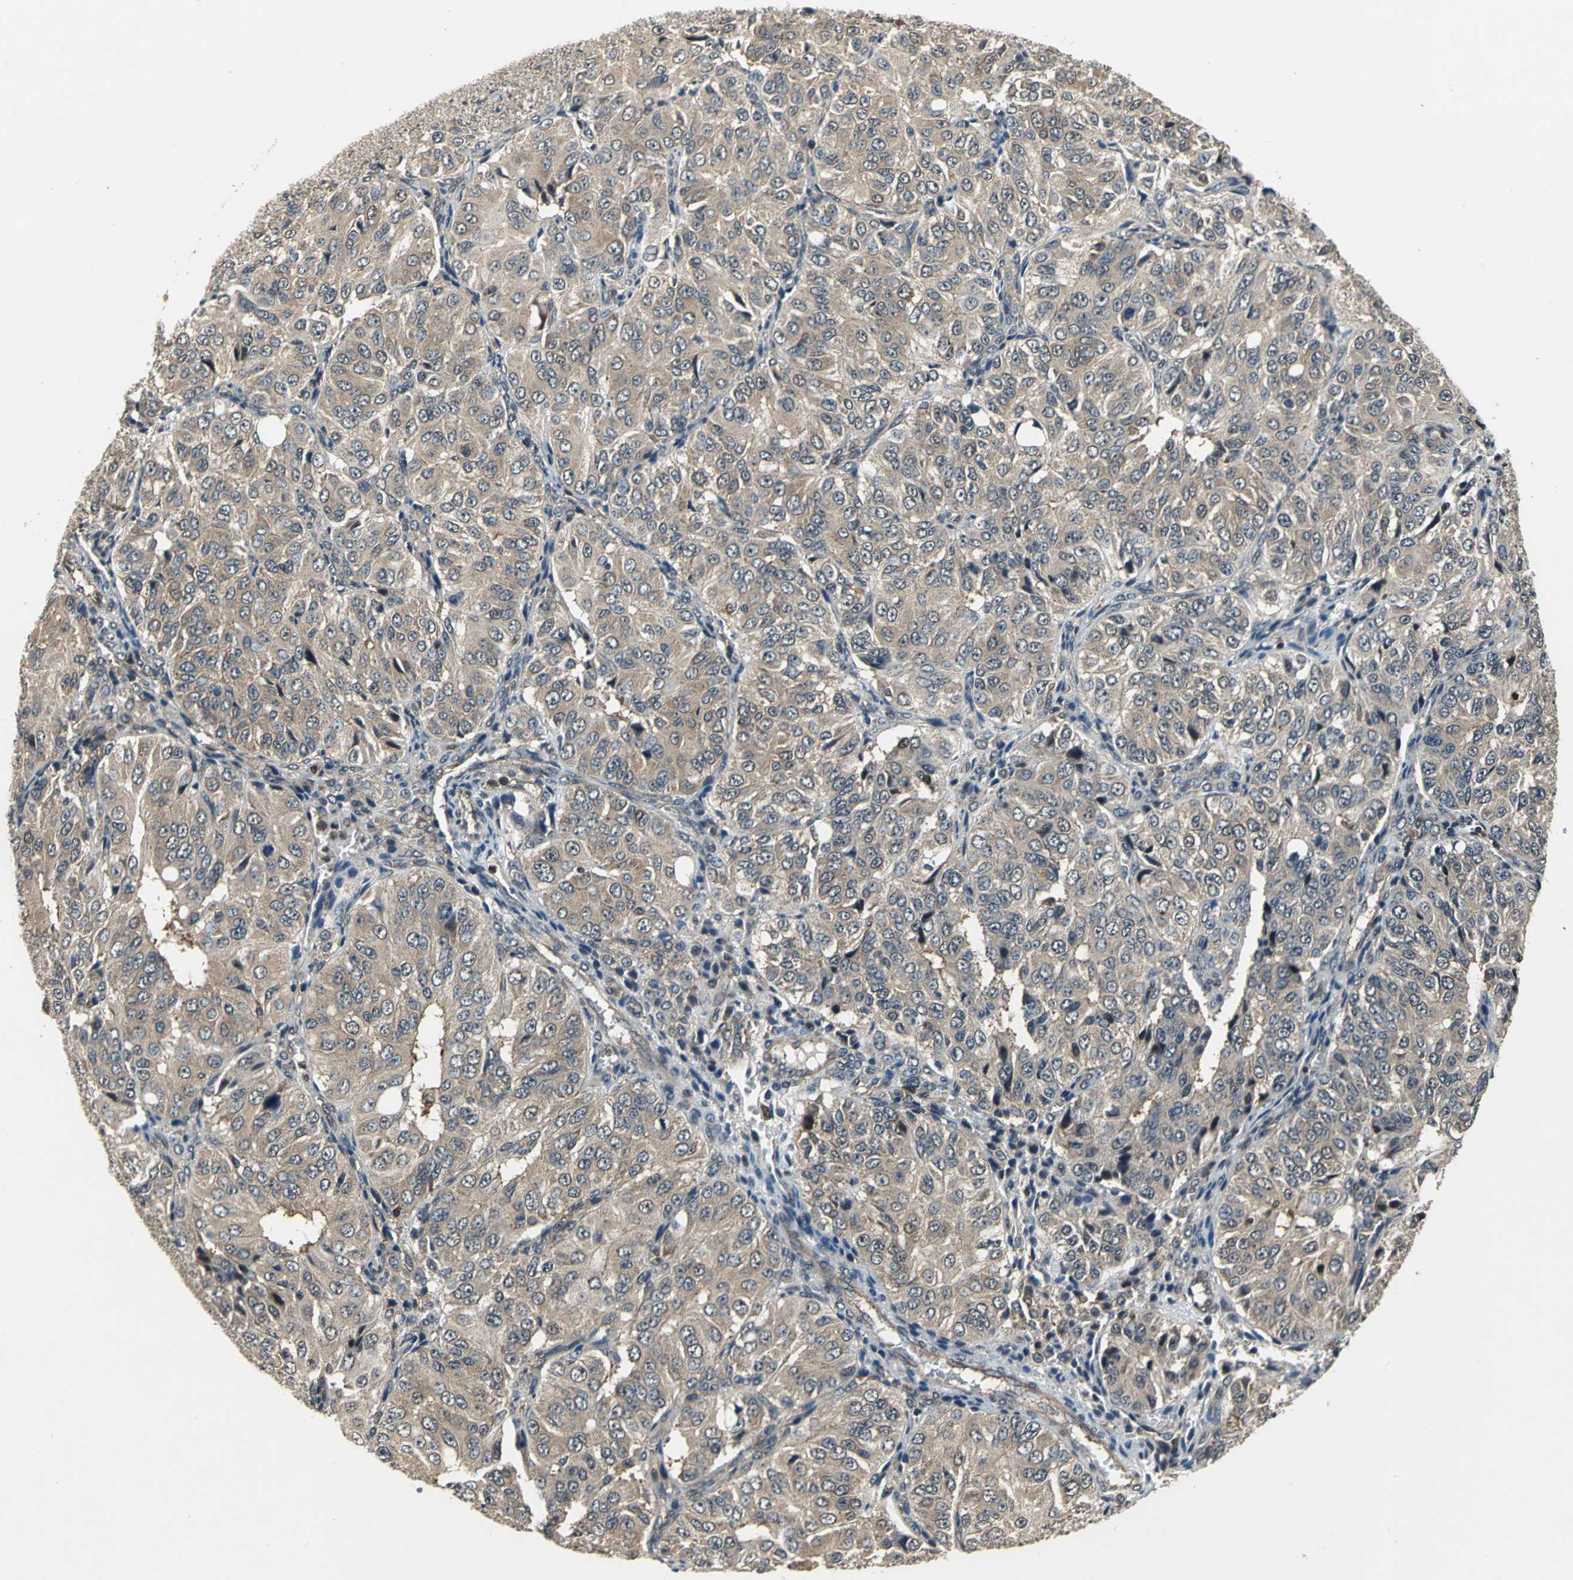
{"staining": {"intensity": "weak", "quantity": ">75%", "location": "cytoplasmic/membranous"}, "tissue": "ovarian cancer", "cell_type": "Tumor cells", "image_type": "cancer", "snomed": [{"axis": "morphology", "description": "Carcinoma, endometroid"}, {"axis": "topography", "description": "Ovary"}], "caption": "There is low levels of weak cytoplasmic/membranous expression in tumor cells of endometroid carcinoma (ovarian), as demonstrated by immunohistochemical staining (brown color).", "gene": "EIF2B2", "patient": {"sex": "female", "age": 51}}